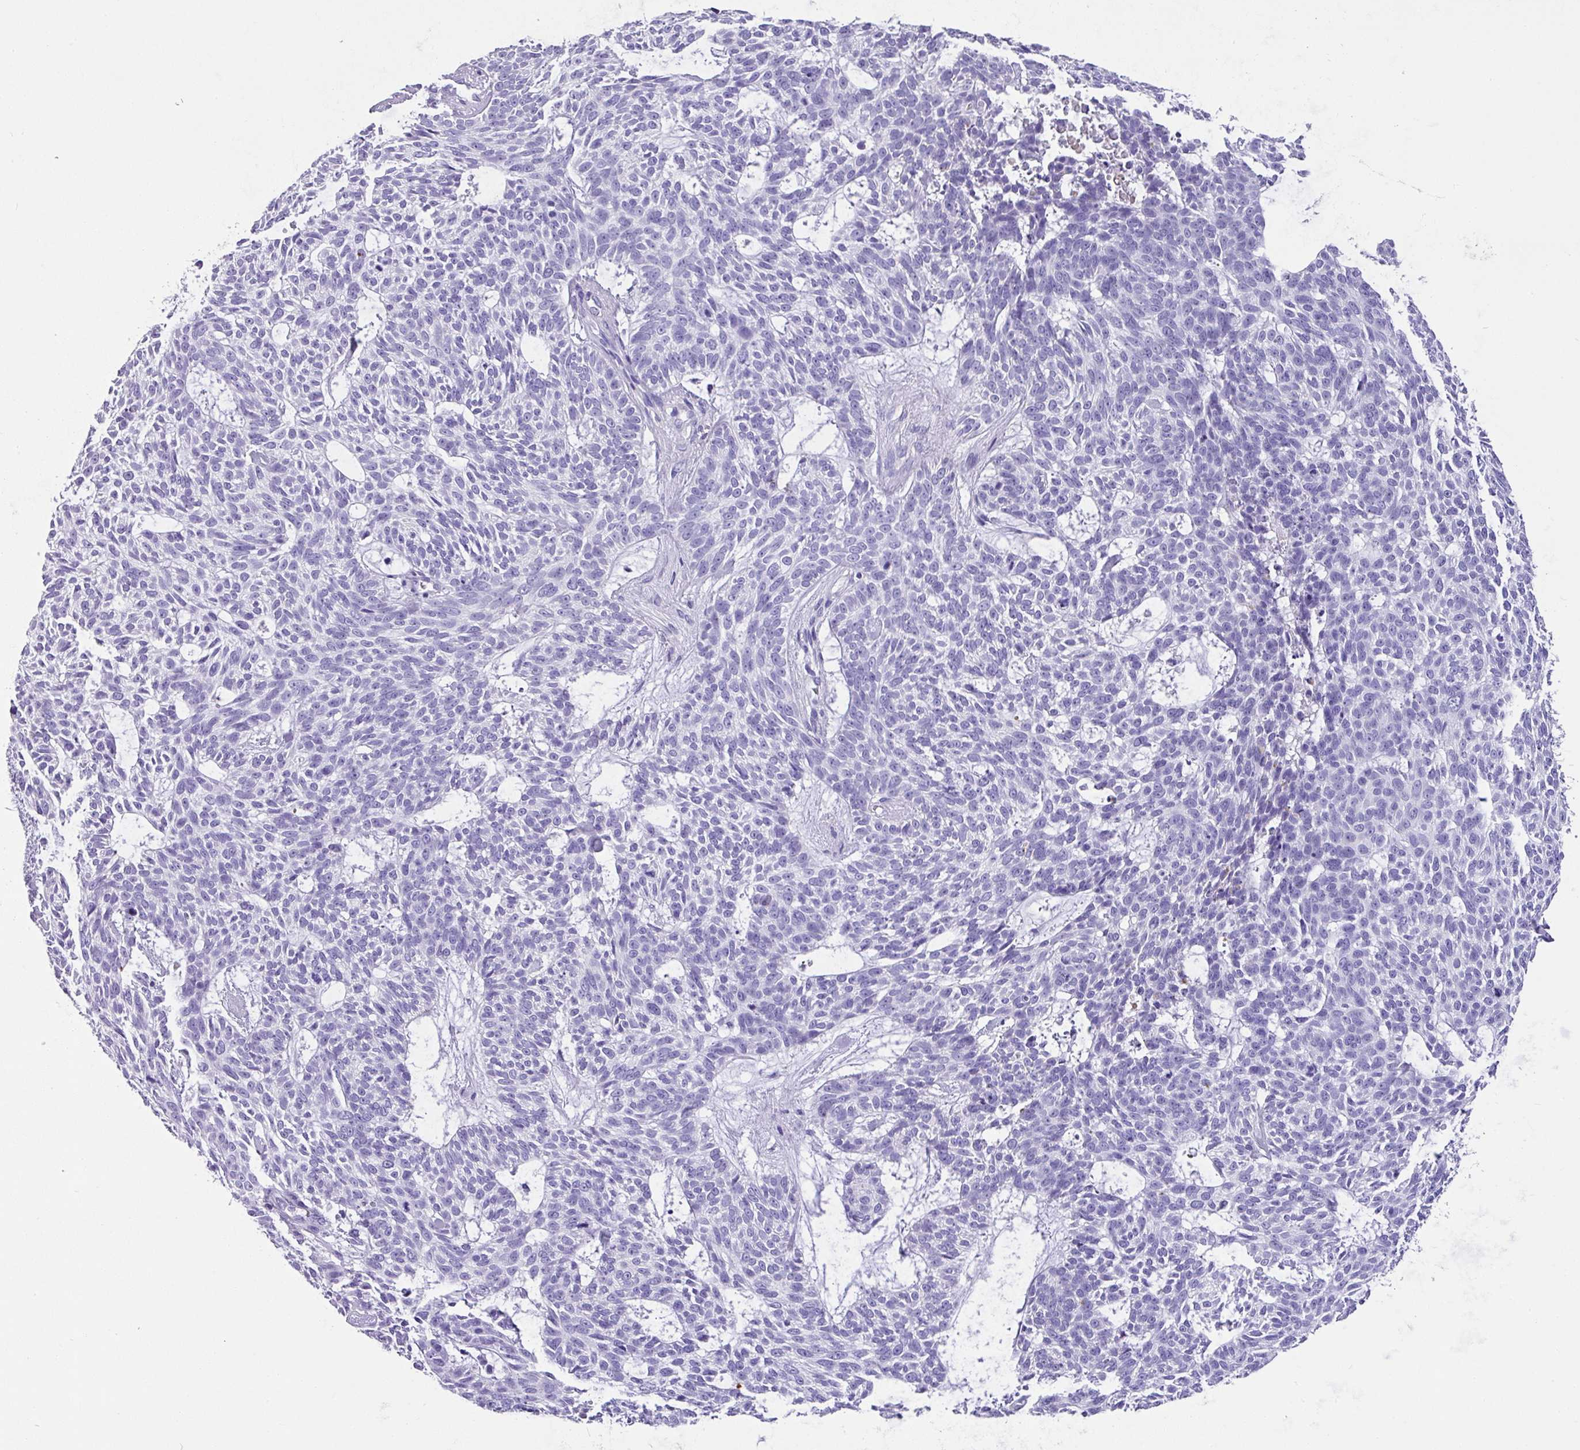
{"staining": {"intensity": "negative", "quantity": "none", "location": "none"}, "tissue": "skin cancer", "cell_type": "Tumor cells", "image_type": "cancer", "snomed": [{"axis": "morphology", "description": "Basal cell carcinoma"}, {"axis": "topography", "description": "Skin"}], "caption": "Human skin cancer stained for a protein using IHC displays no staining in tumor cells.", "gene": "MUC21", "patient": {"sex": "male", "age": 75}}